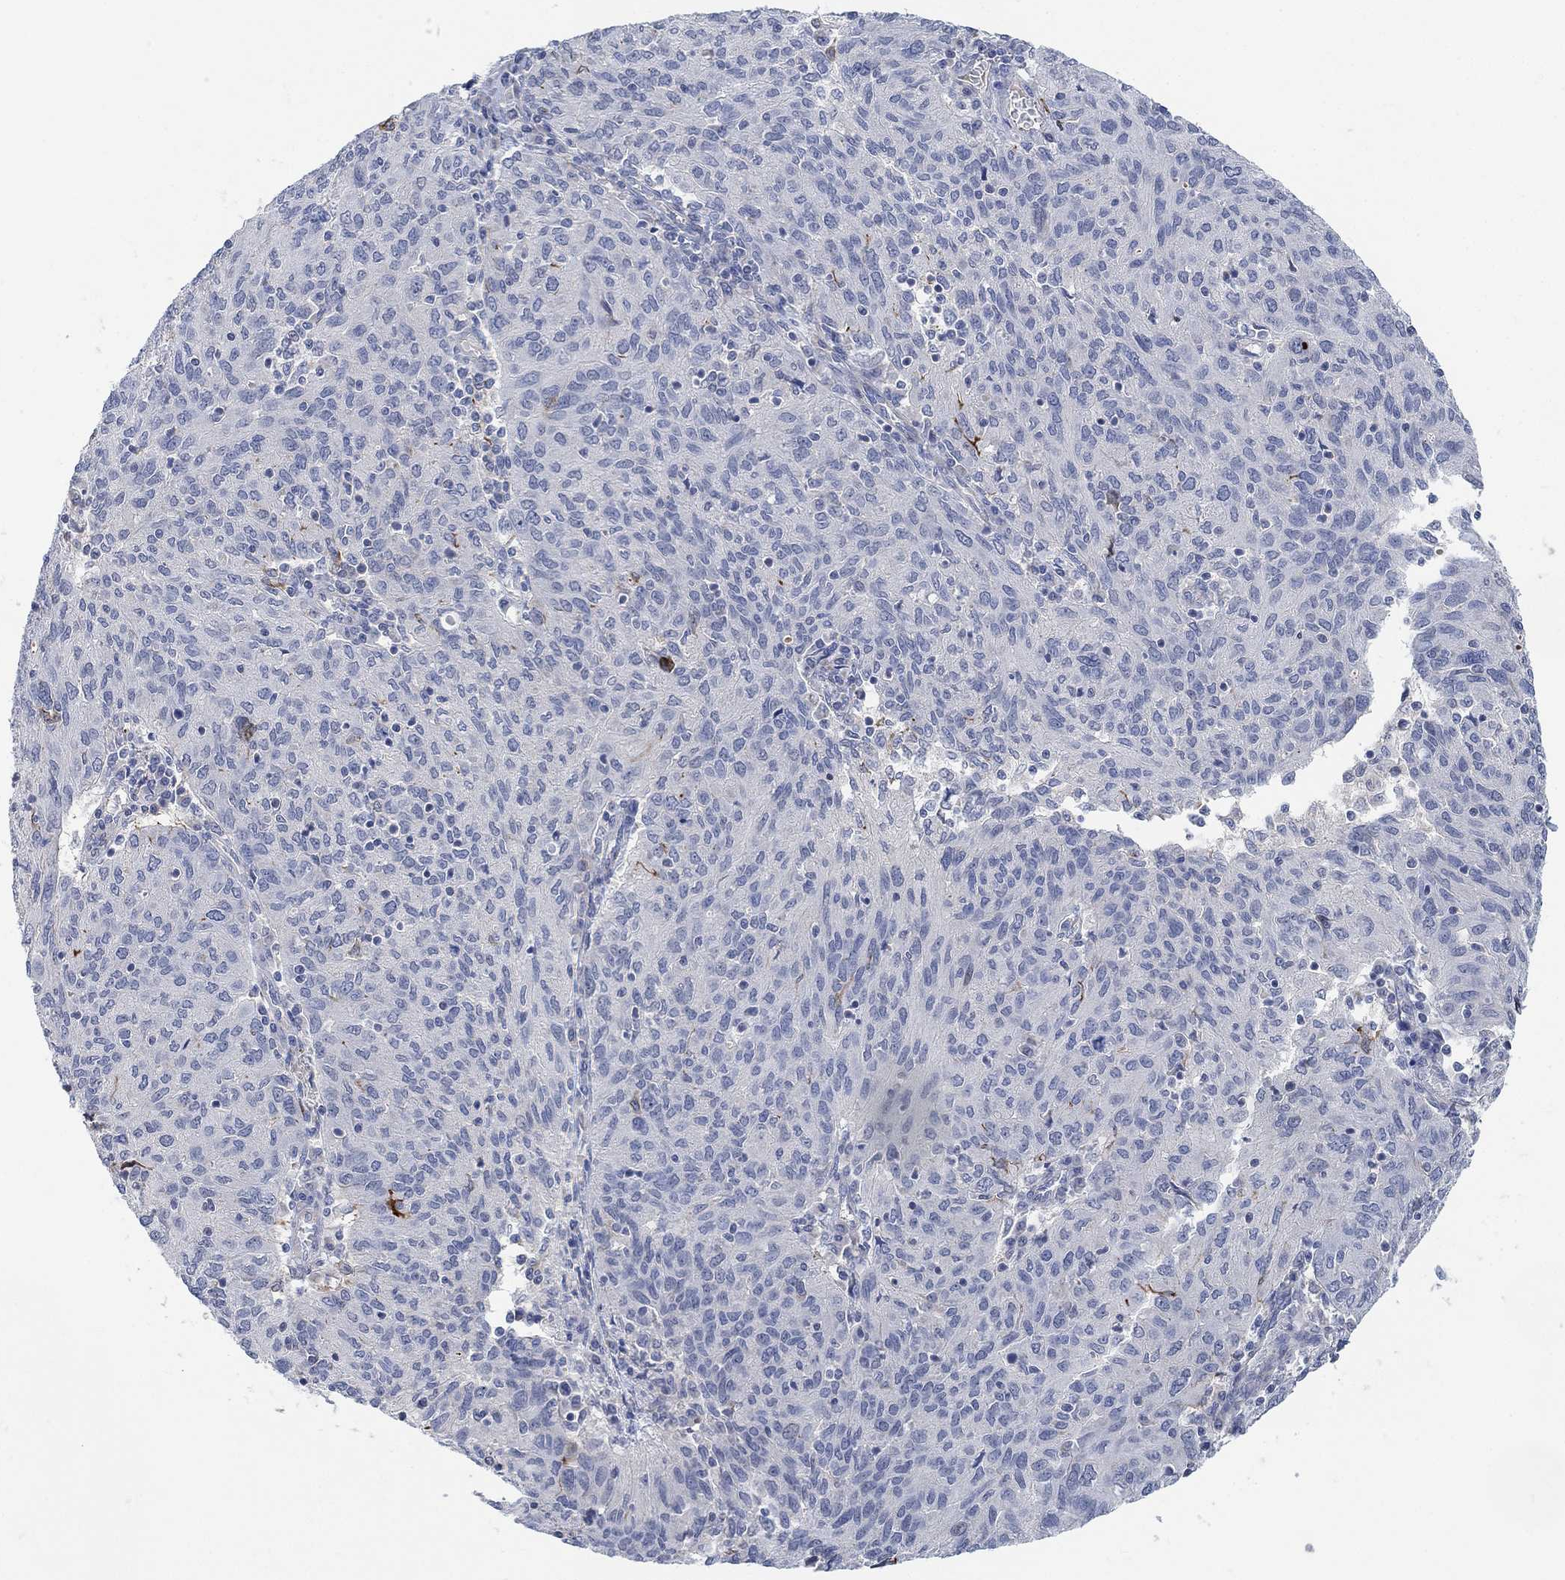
{"staining": {"intensity": "negative", "quantity": "none", "location": "none"}, "tissue": "ovarian cancer", "cell_type": "Tumor cells", "image_type": "cancer", "snomed": [{"axis": "morphology", "description": "Carcinoma, endometroid"}, {"axis": "topography", "description": "Ovary"}], "caption": "Immunohistochemistry of human endometroid carcinoma (ovarian) reveals no expression in tumor cells.", "gene": "HCRTR1", "patient": {"sex": "female", "age": 50}}